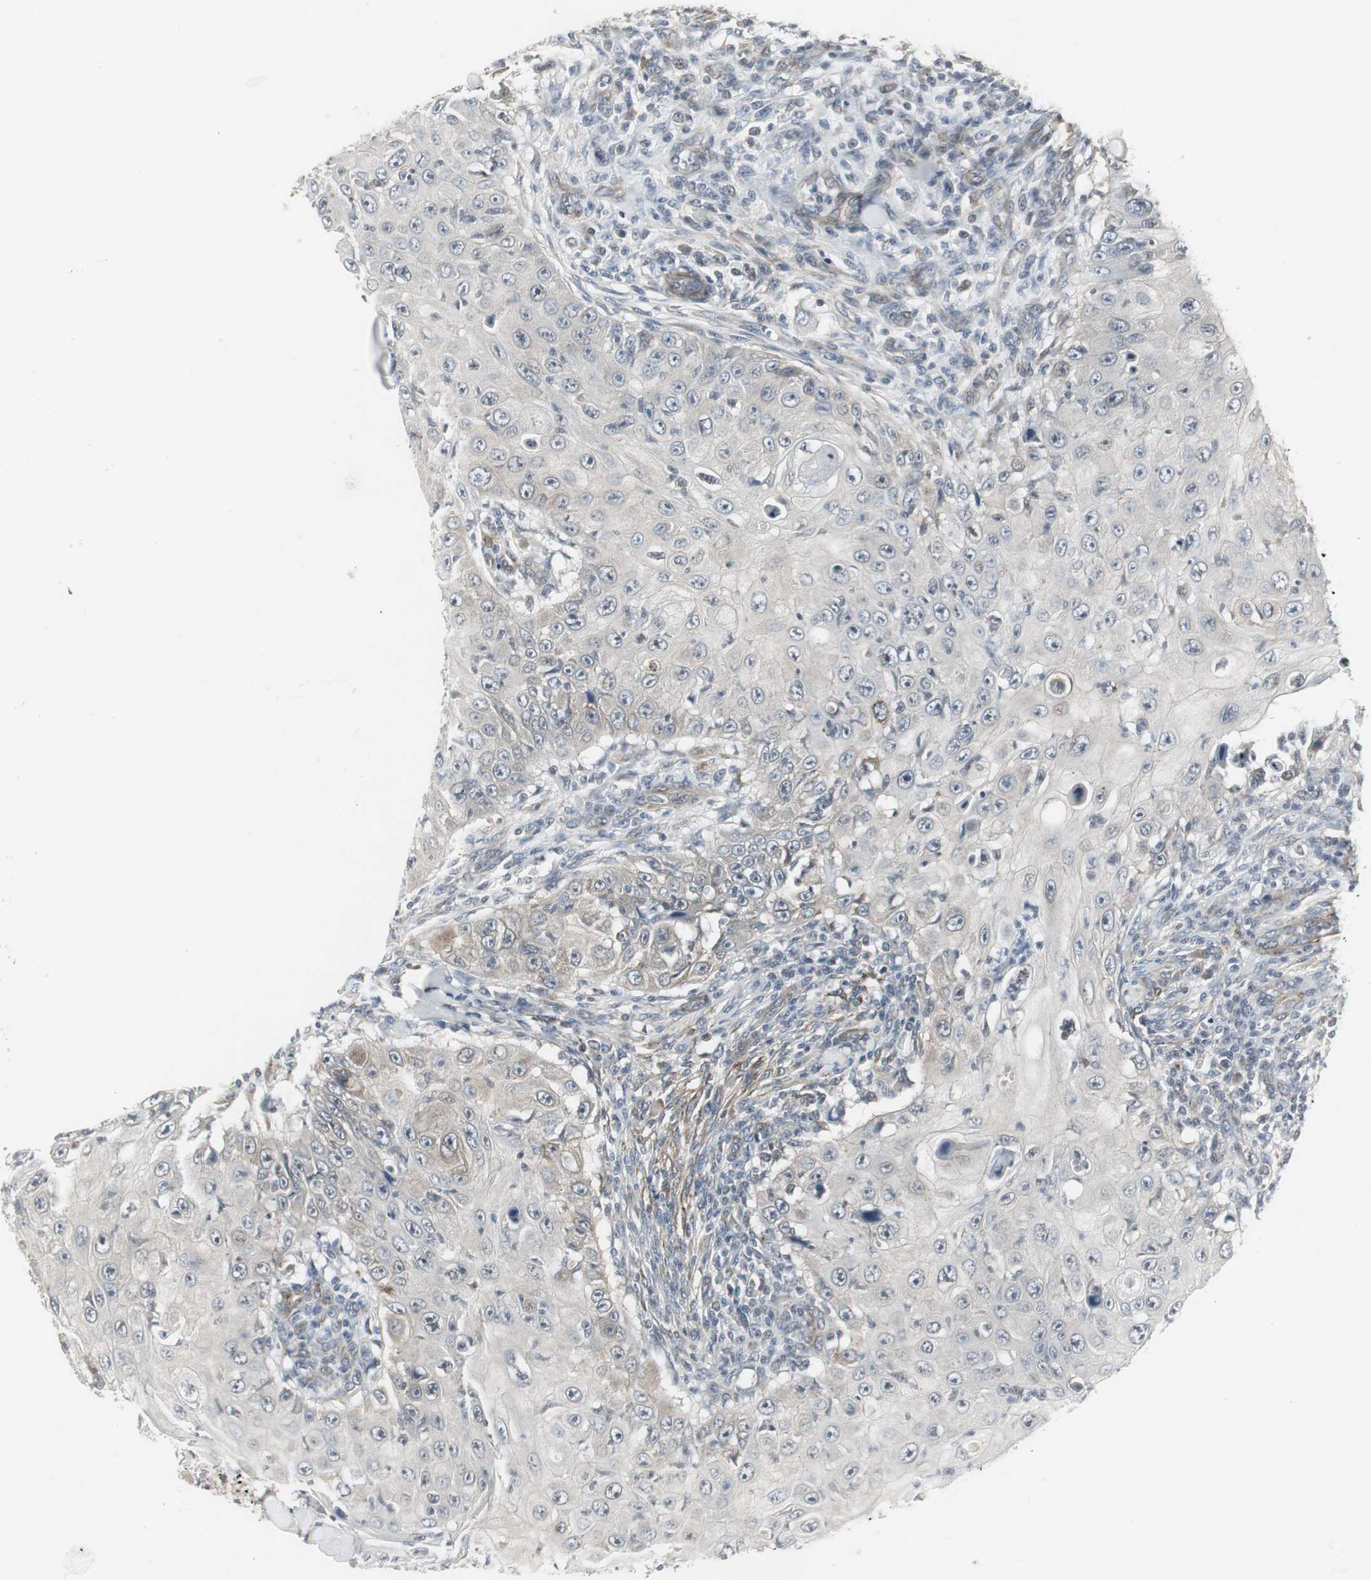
{"staining": {"intensity": "weak", "quantity": "<25%", "location": "cytoplasmic/membranous"}, "tissue": "skin cancer", "cell_type": "Tumor cells", "image_type": "cancer", "snomed": [{"axis": "morphology", "description": "Squamous cell carcinoma, NOS"}, {"axis": "topography", "description": "Skin"}], "caption": "A high-resolution histopathology image shows immunohistochemistry (IHC) staining of skin squamous cell carcinoma, which demonstrates no significant positivity in tumor cells. The staining is performed using DAB (3,3'-diaminobenzidine) brown chromogen with nuclei counter-stained in using hematoxylin.", "gene": "SCYL3", "patient": {"sex": "male", "age": 86}}